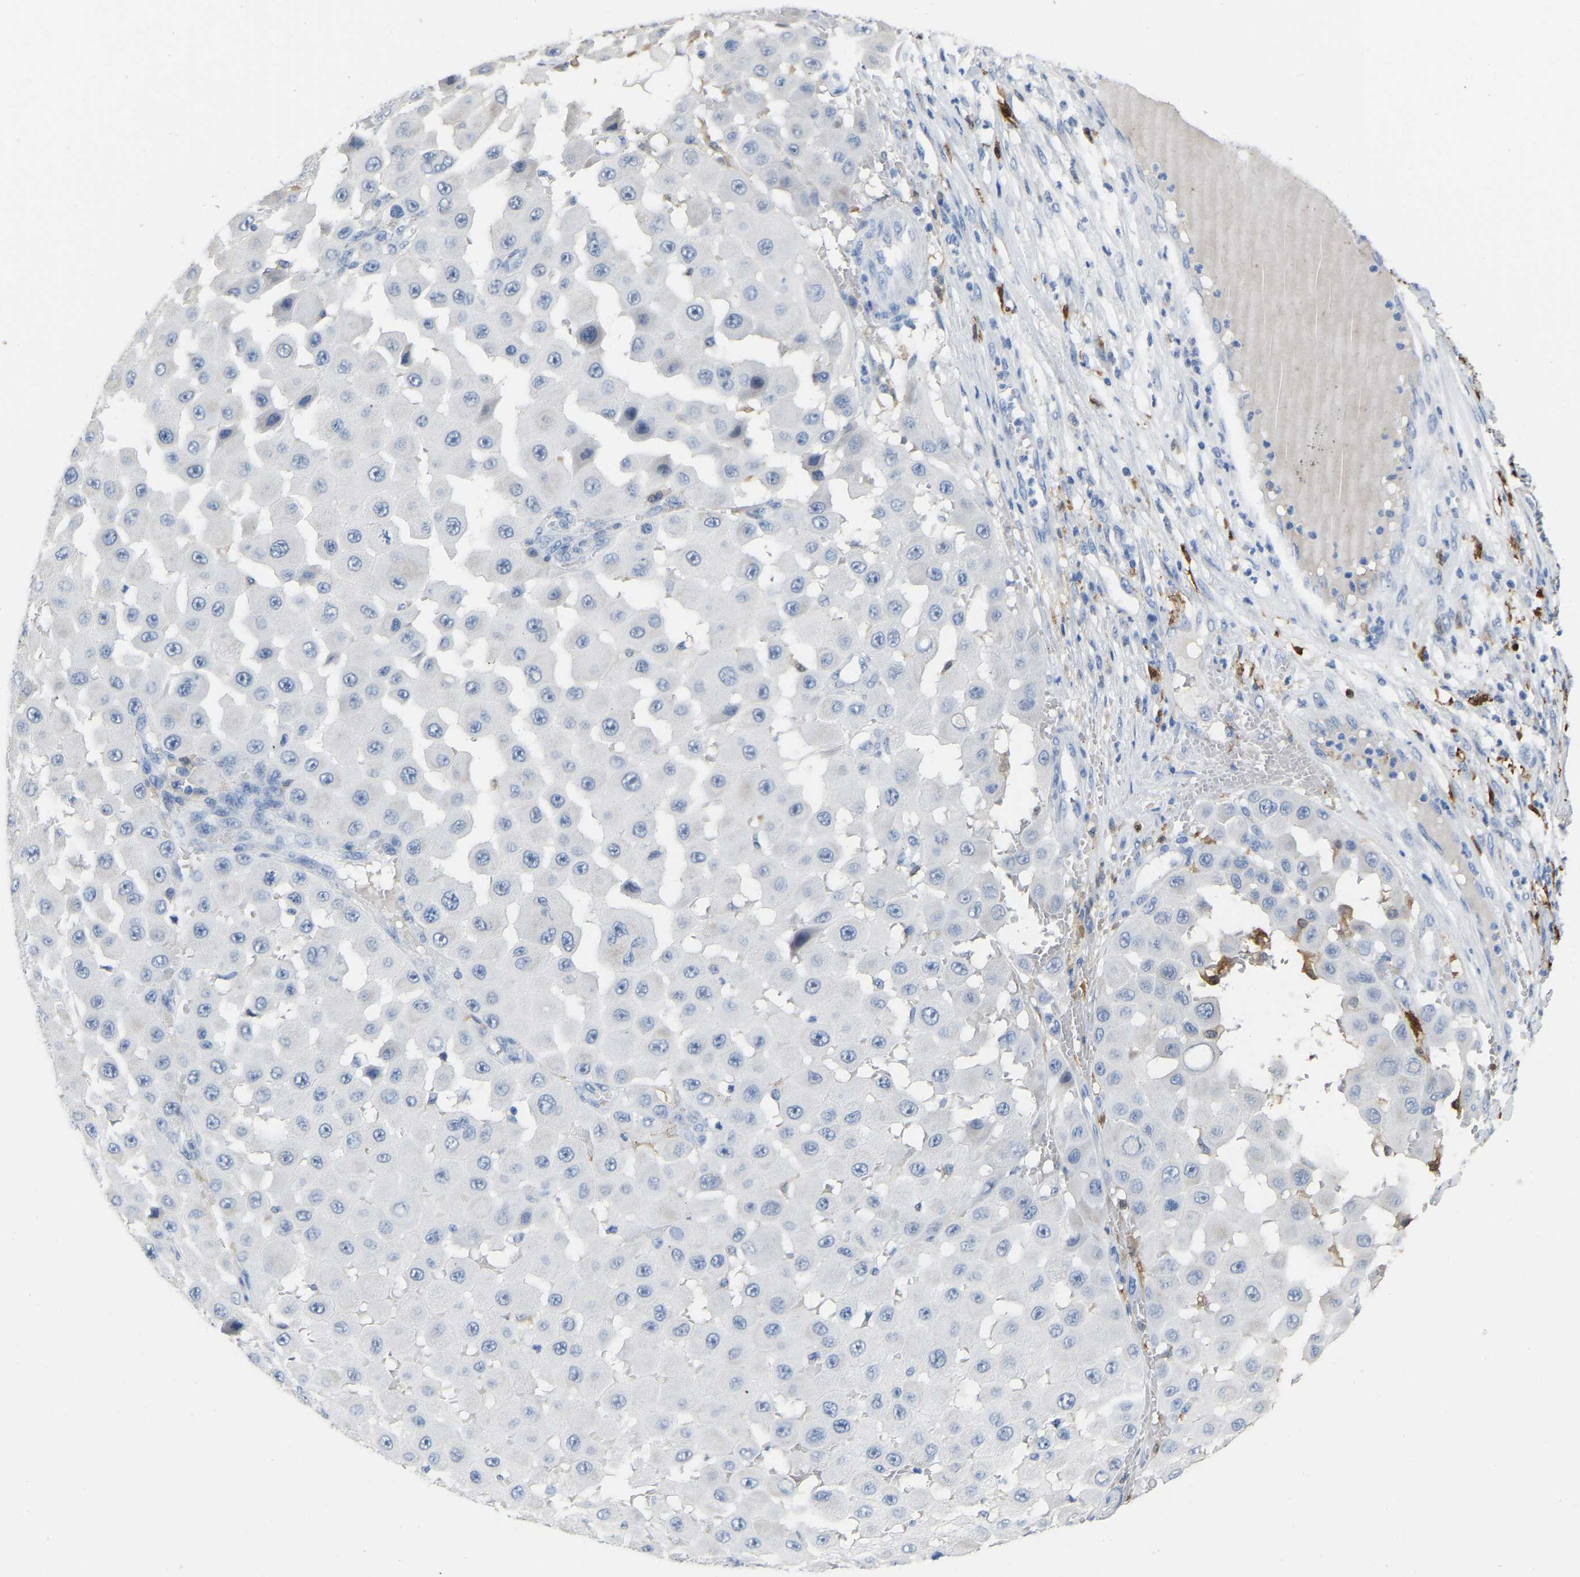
{"staining": {"intensity": "negative", "quantity": "none", "location": "none"}, "tissue": "melanoma", "cell_type": "Tumor cells", "image_type": "cancer", "snomed": [{"axis": "morphology", "description": "Malignant melanoma, NOS"}, {"axis": "topography", "description": "Skin"}], "caption": "An IHC micrograph of malignant melanoma is shown. There is no staining in tumor cells of malignant melanoma.", "gene": "ULBP2", "patient": {"sex": "female", "age": 81}}